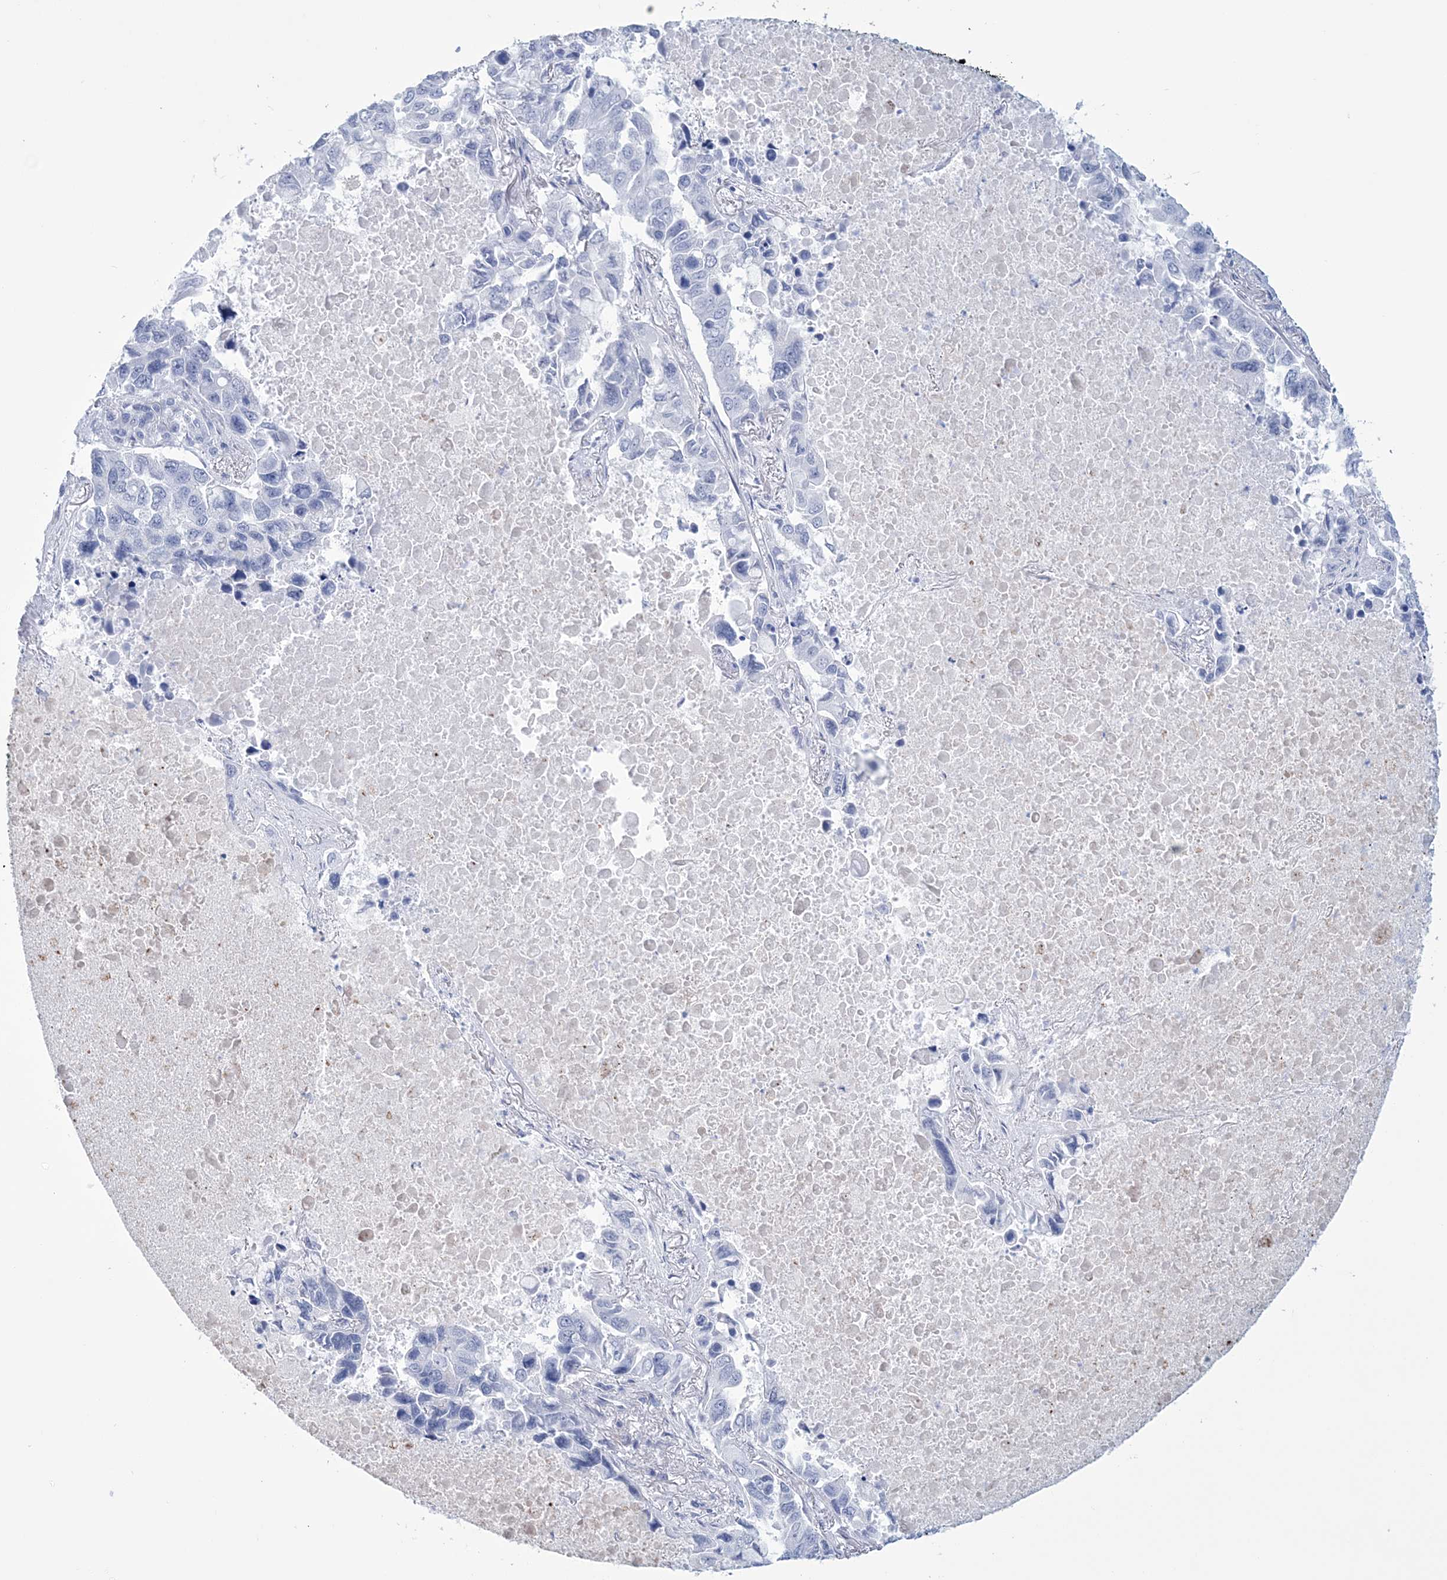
{"staining": {"intensity": "negative", "quantity": "none", "location": "none"}, "tissue": "lung cancer", "cell_type": "Tumor cells", "image_type": "cancer", "snomed": [{"axis": "morphology", "description": "Adenocarcinoma, NOS"}, {"axis": "topography", "description": "Lung"}], "caption": "DAB (3,3'-diaminobenzidine) immunohistochemical staining of lung cancer (adenocarcinoma) shows no significant staining in tumor cells.", "gene": "DPCD", "patient": {"sex": "male", "age": 64}}